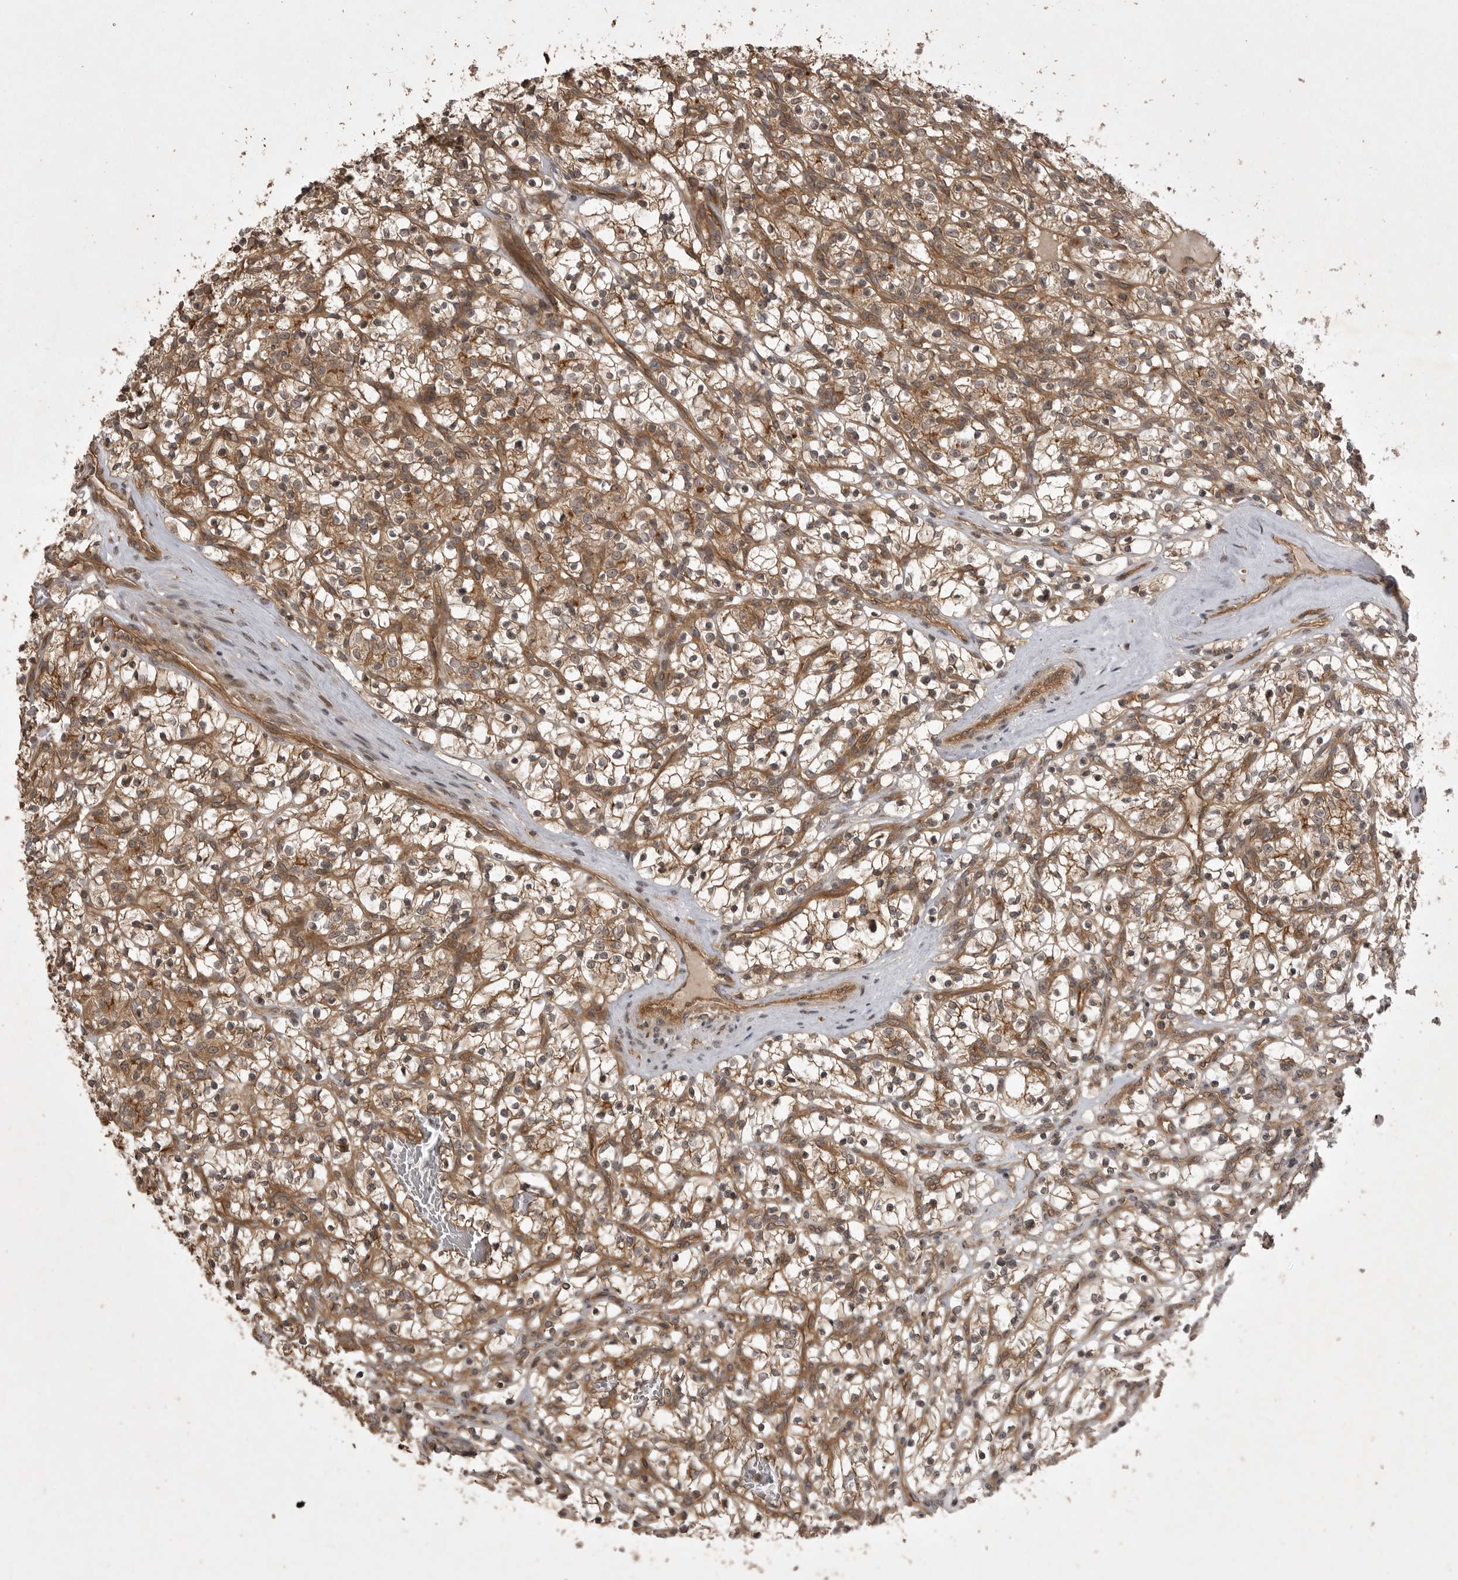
{"staining": {"intensity": "moderate", "quantity": ">75%", "location": "cytoplasmic/membranous"}, "tissue": "renal cancer", "cell_type": "Tumor cells", "image_type": "cancer", "snomed": [{"axis": "morphology", "description": "Adenocarcinoma, NOS"}, {"axis": "topography", "description": "Kidney"}], "caption": "Protein analysis of renal adenocarcinoma tissue demonstrates moderate cytoplasmic/membranous staining in approximately >75% of tumor cells.", "gene": "STK24", "patient": {"sex": "female", "age": 57}}